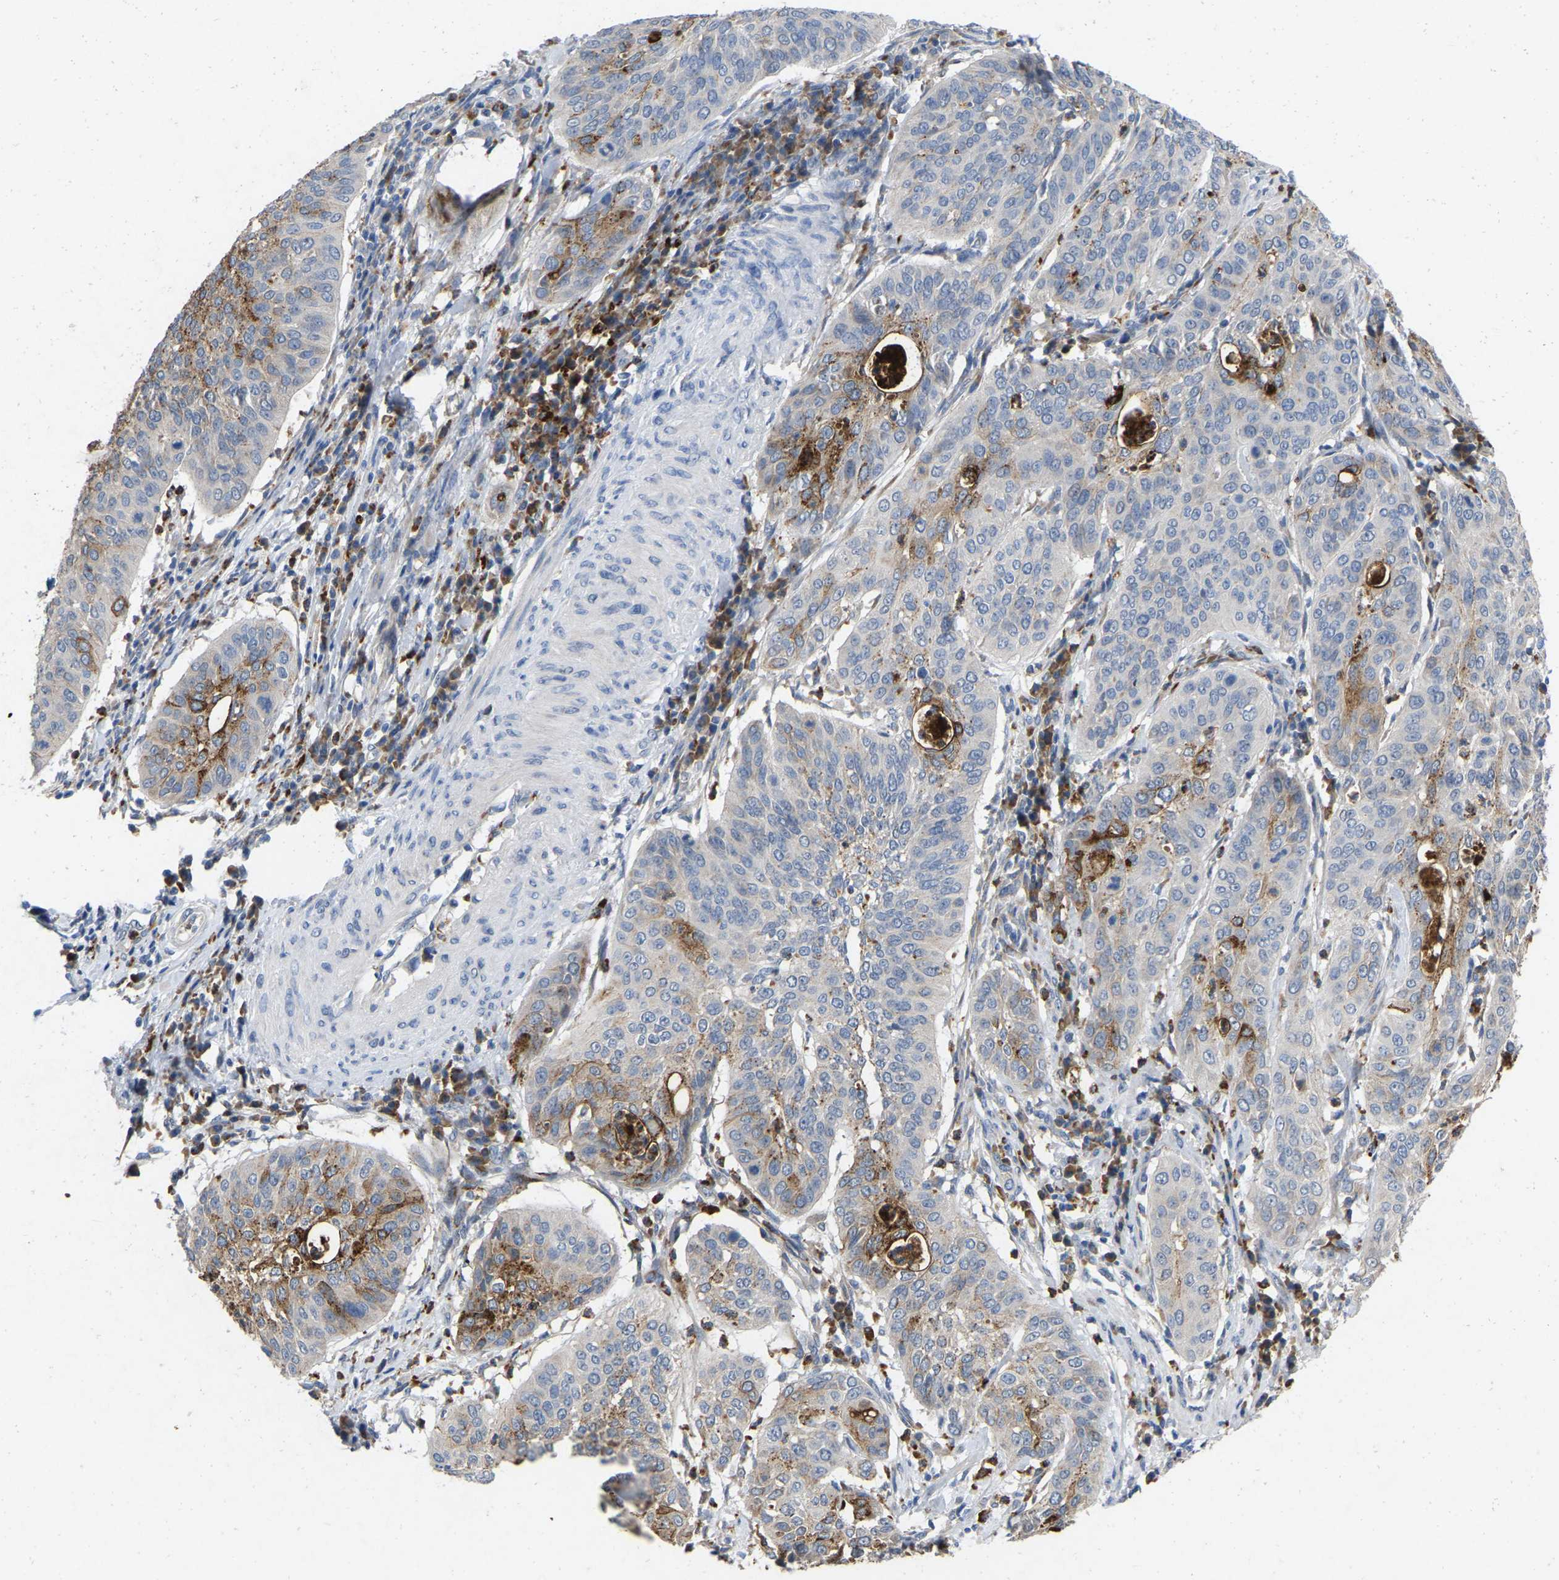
{"staining": {"intensity": "strong", "quantity": "<25%", "location": "cytoplasmic/membranous"}, "tissue": "cervical cancer", "cell_type": "Tumor cells", "image_type": "cancer", "snomed": [{"axis": "morphology", "description": "Normal tissue, NOS"}, {"axis": "morphology", "description": "Squamous cell carcinoma, NOS"}, {"axis": "topography", "description": "Cervix"}], "caption": "Immunohistochemical staining of cervical cancer reveals medium levels of strong cytoplasmic/membranous protein positivity in about <25% of tumor cells.", "gene": "RHEB", "patient": {"sex": "female", "age": 39}}